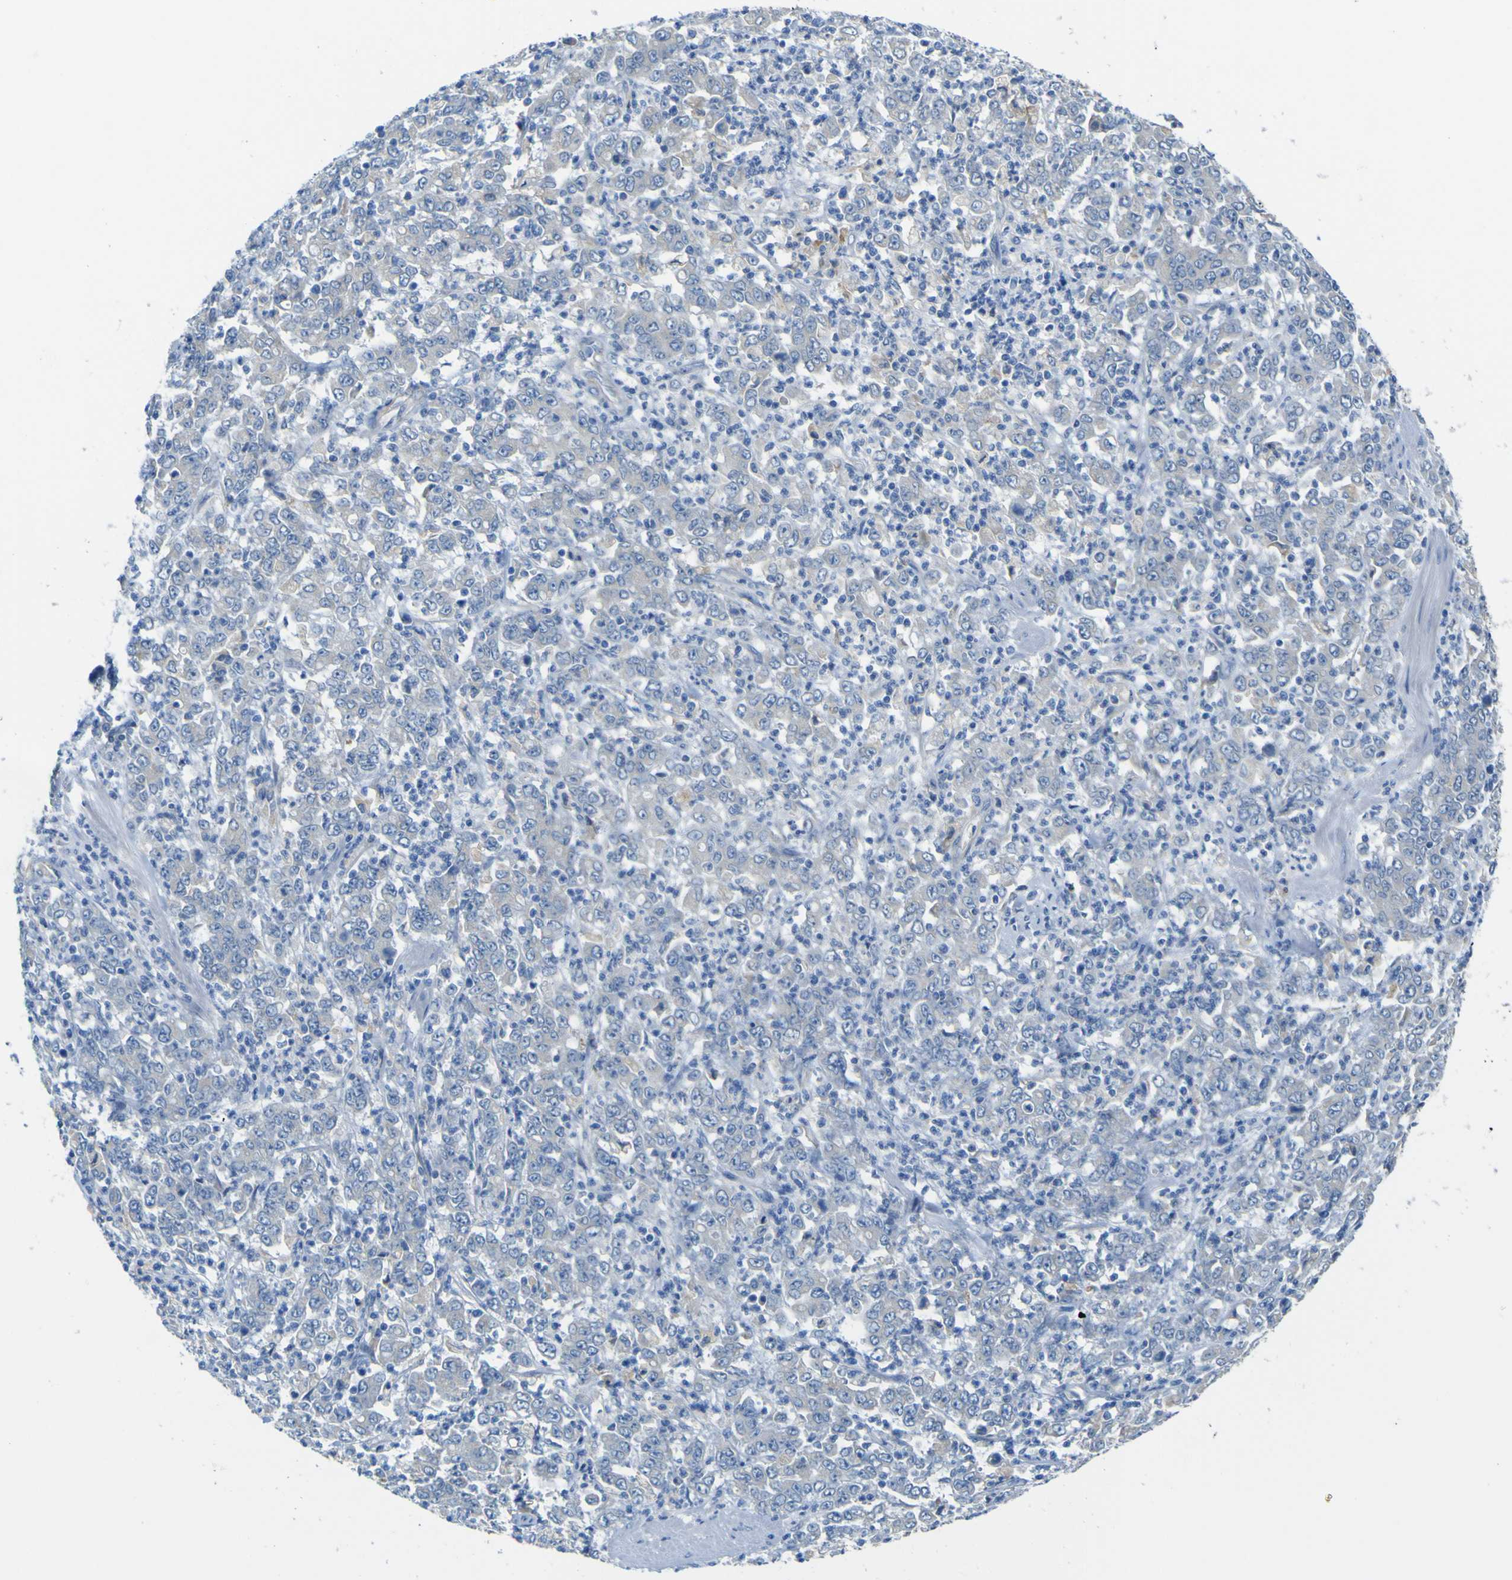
{"staining": {"intensity": "negative", "quantity": "none", "location": "none"}, "tissue": "stomach cancer", "cell_type": "Tumor cells", "image_type": "cancer", "snomed": [{"axis": "morphology", "description": "Adenocarcinoma, NOS"}, {"axis": "topography", "description": "Stomach, lower"}], "caption": "DAB (3,3'-diaminobenzidine) immunohistochemical staining of human stomach cancer reveals no significant positivity in tumor cells.", "gene": "ADGRA2", "patient": {"sex": "female", "age": 71}}